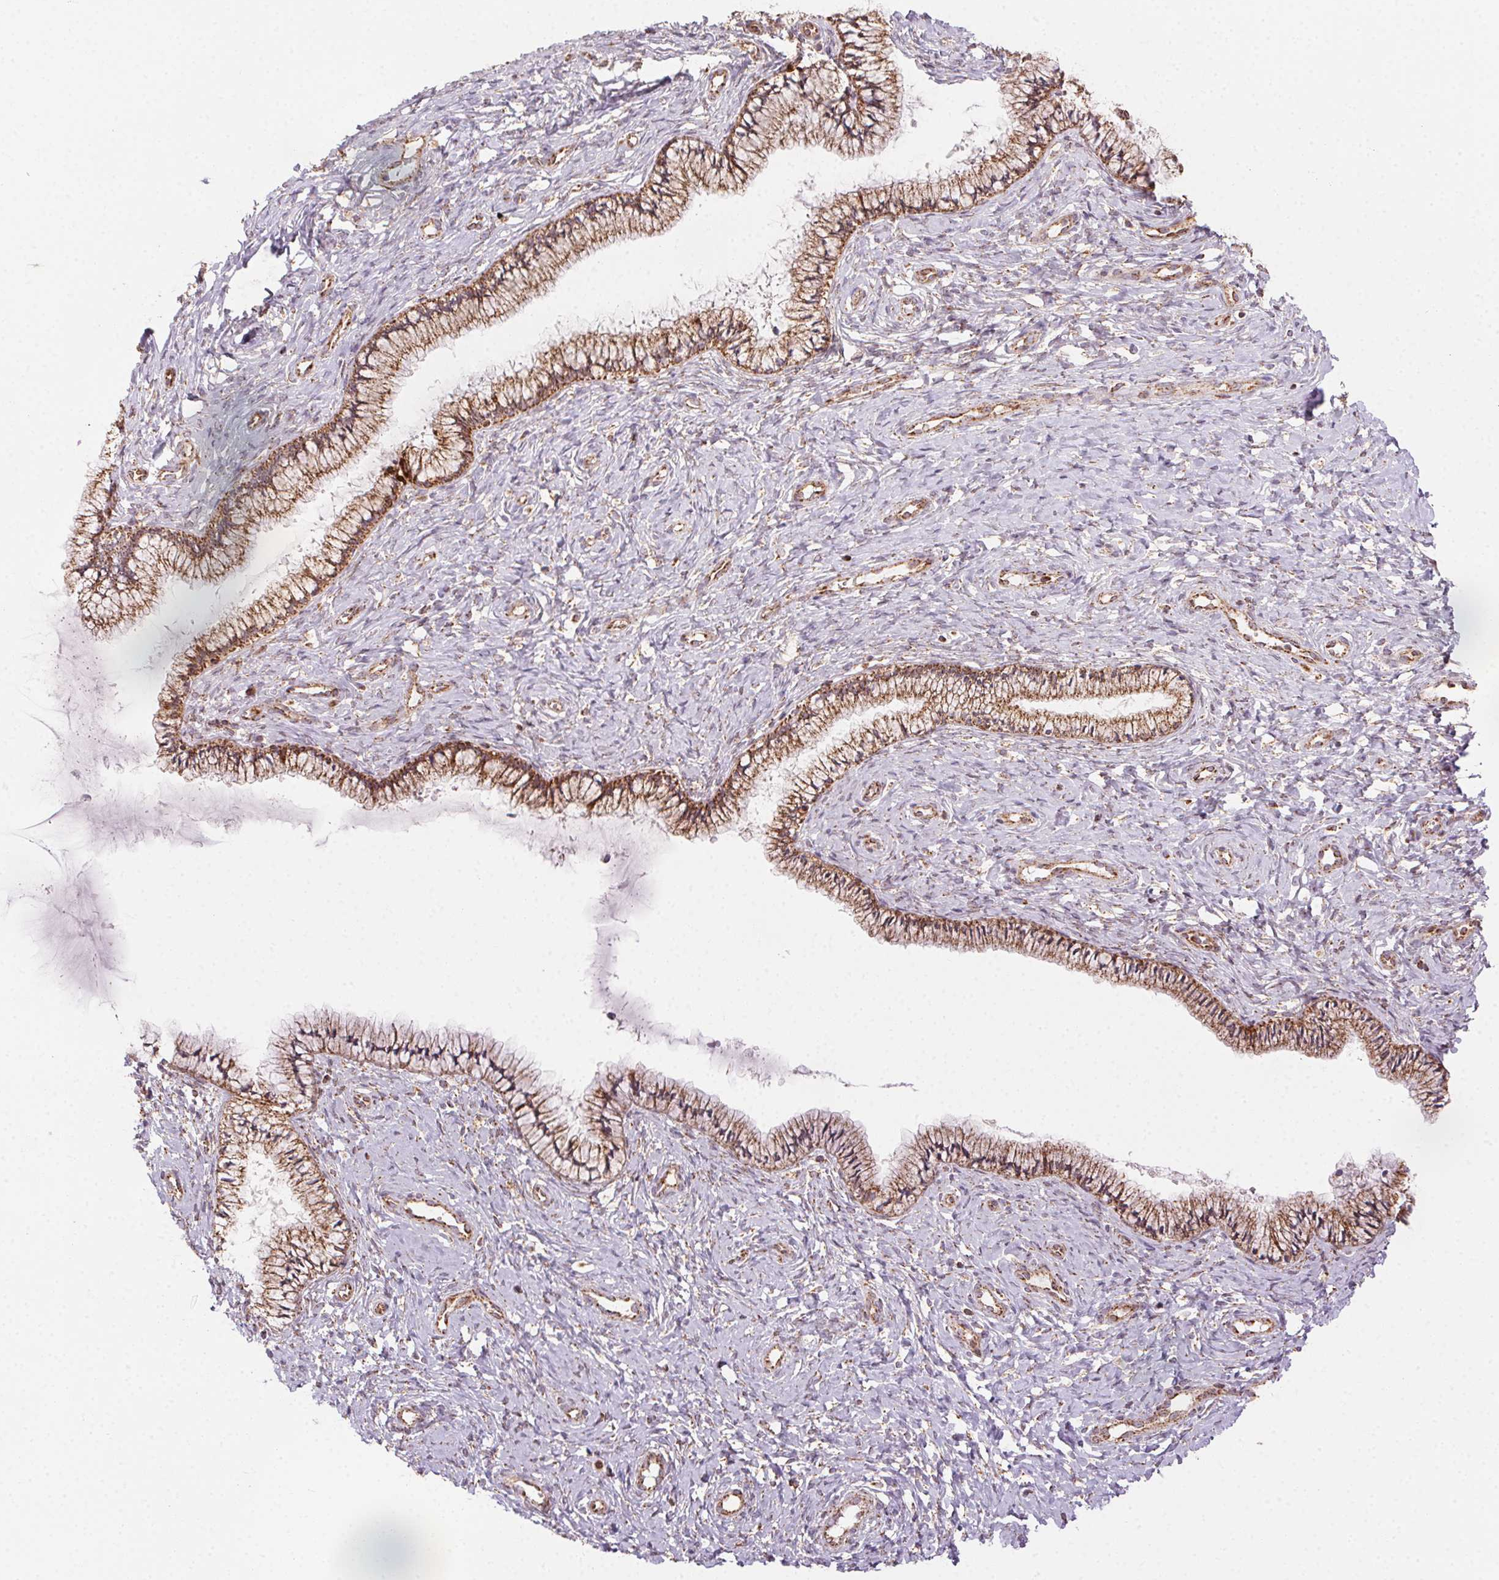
{"staining": {"intensity": "moderate", "quantity": ">75%", "location": "cytoplasmic/membranous"}, "tissue": "cervix", "cell_type": "Glandular cells", "image_type": "normal", "snomed": [{"axis": "morphology", "description": "Normal tissue, NOS"}, {"axis": "topography", "description": "Cervix"}], "caption": "Cervix stained with DAB IHC reveals medium levels of moderate cytoplasmic/membranous expression in approximately >75% of glandular cells.", "gene": "CLPB", "patient": {"sex": "female", "age": 37}}